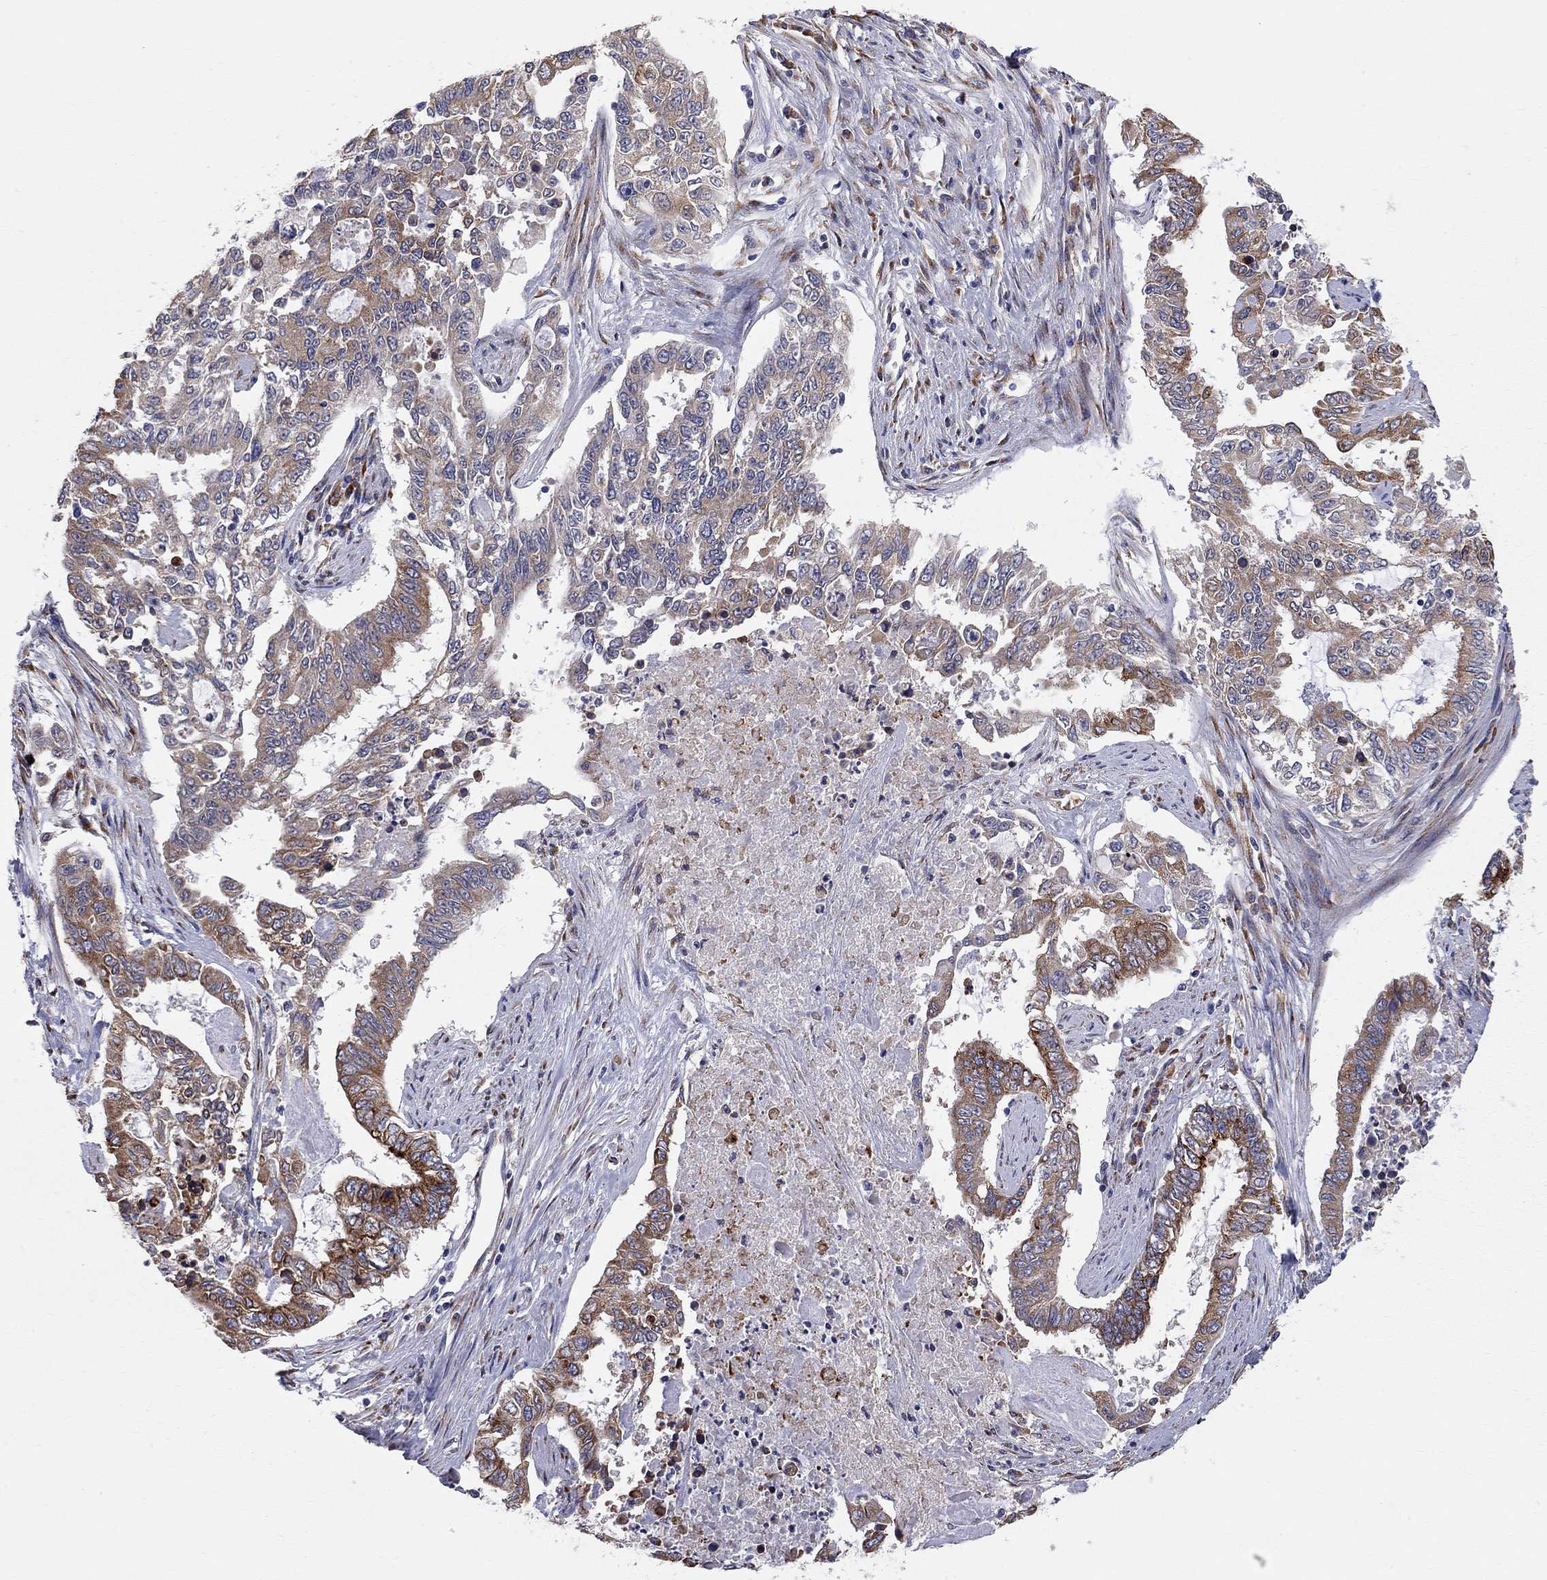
{"staining": {"intensity": "moderate", "quantity": "25%-75%", "location": "cytoplasmic/membranous"}, "tissue": "endometrial cancer", "cell_type": "Tumor cells", "image_type": "cancer", "snomed": [{"axis": "morphology", "description": "Adenocarcinoma, NOS"}, {"axis": "topography", "description": "Uterus"}], "caption": "Immunohistochemistry (IHC) histopathology image of neoplastic tissue: human adenocarcinoma (endometrial) stained using immunohistochemistry reveals medium levels of moderate protein expression localized specifically in the cytoplasmic/membranous of tumor cells, appearing as a cytoplasmic/membranous brown color.", "gene": "CASTOR1", "patient": {"sex": "female", "age": 59}}